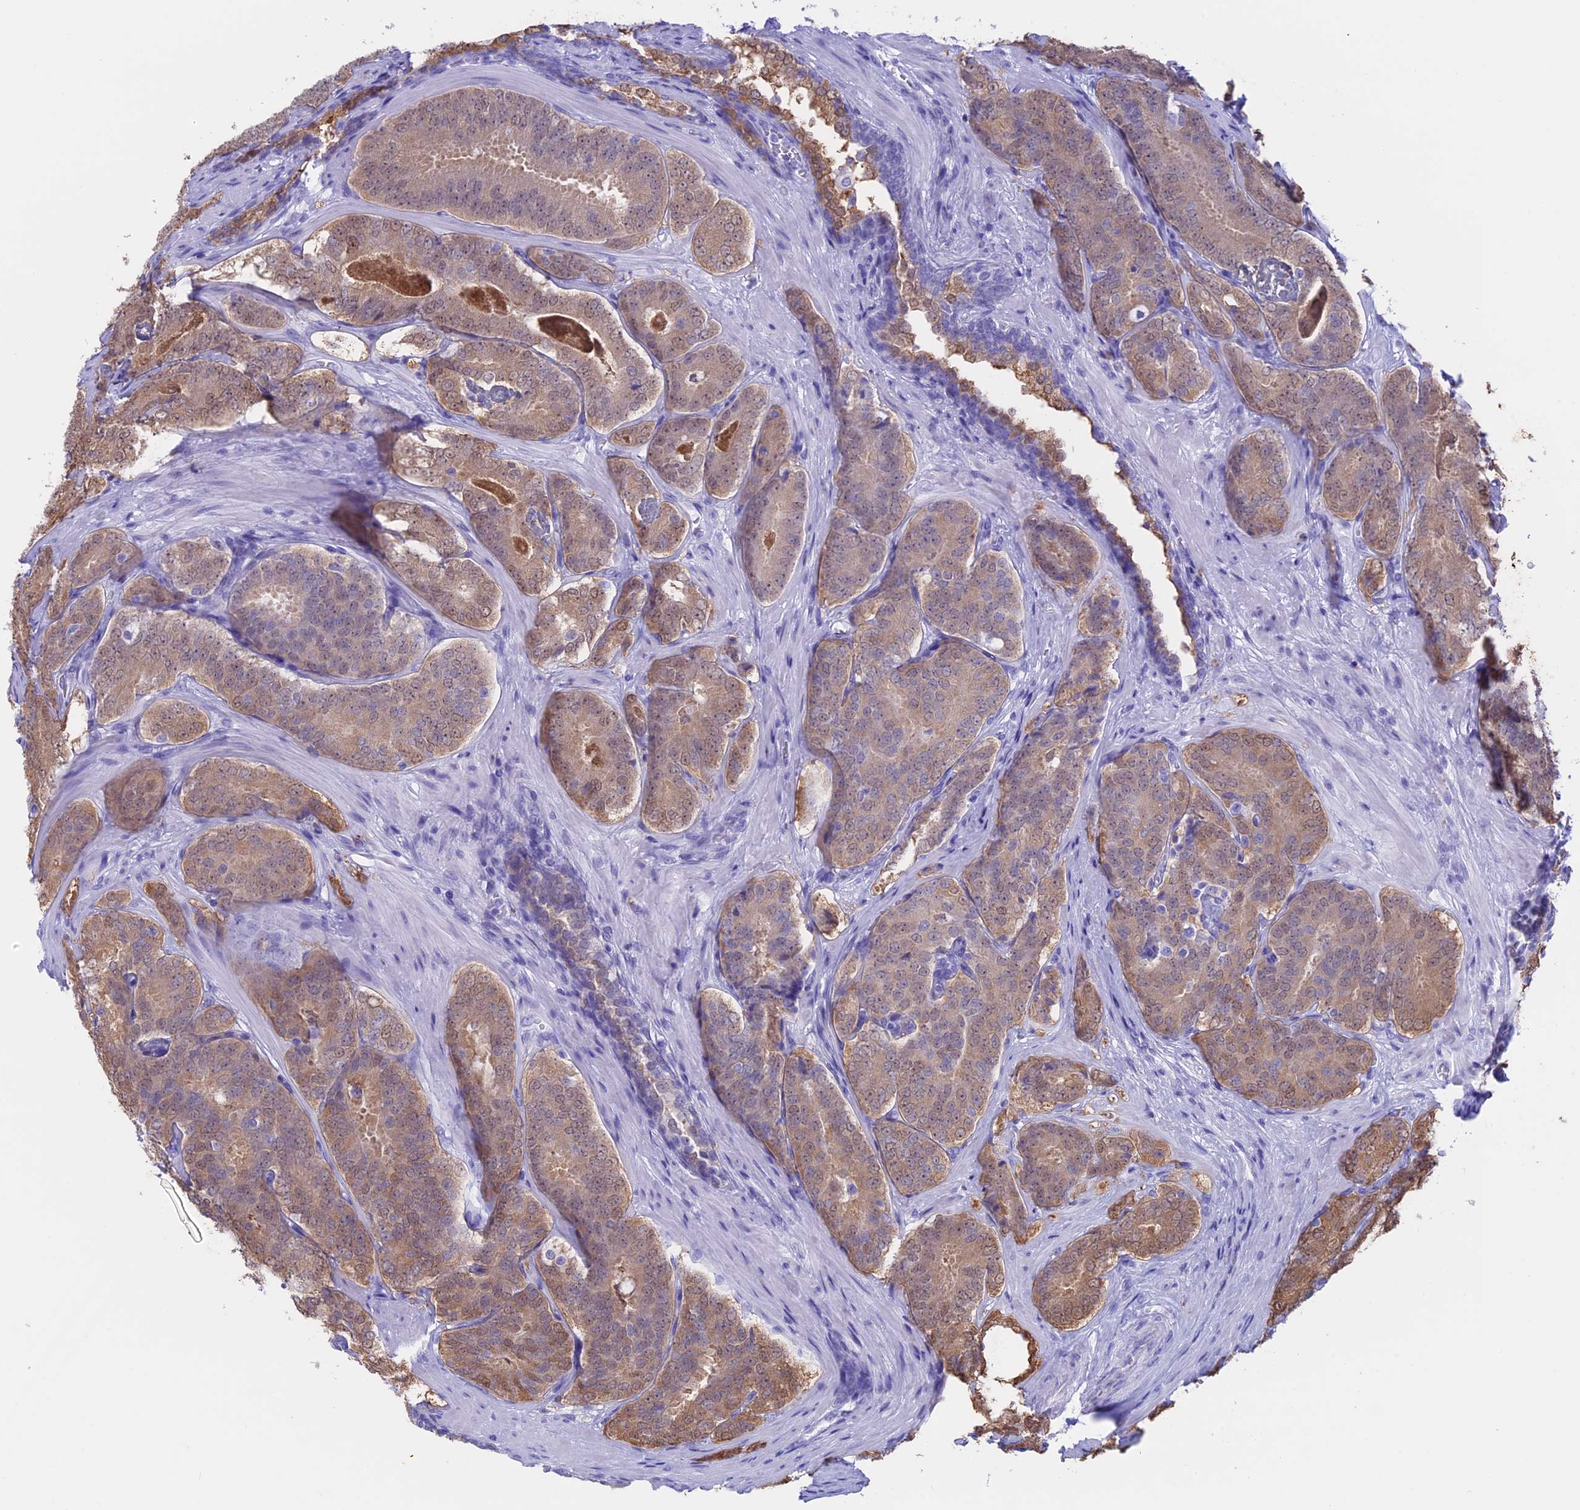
{"staining": {"intensity": "weak", "quantity": ">75%", "location": "cytoplasmic/membranous,nuclear"}, "tissue": "prostate cancer", "cell_type": "Tumor cells", "image_type": "cancer", "snomed": [{"axis": "morphology", "description": "Adenocarcinoma, High grade"}, {"axis": "topography", "description": "Prostate"}], "caption": "About >75% of tumor cells in human prostate cancer (high-grade adenocarcinoma) exhibit weak cytoplasmic/membranous and nuclear protein positivity as visualized by brown immunohistochemical staining.", "gene": "LHFPL2", "patient": {"sex": "male", "age": 63}}